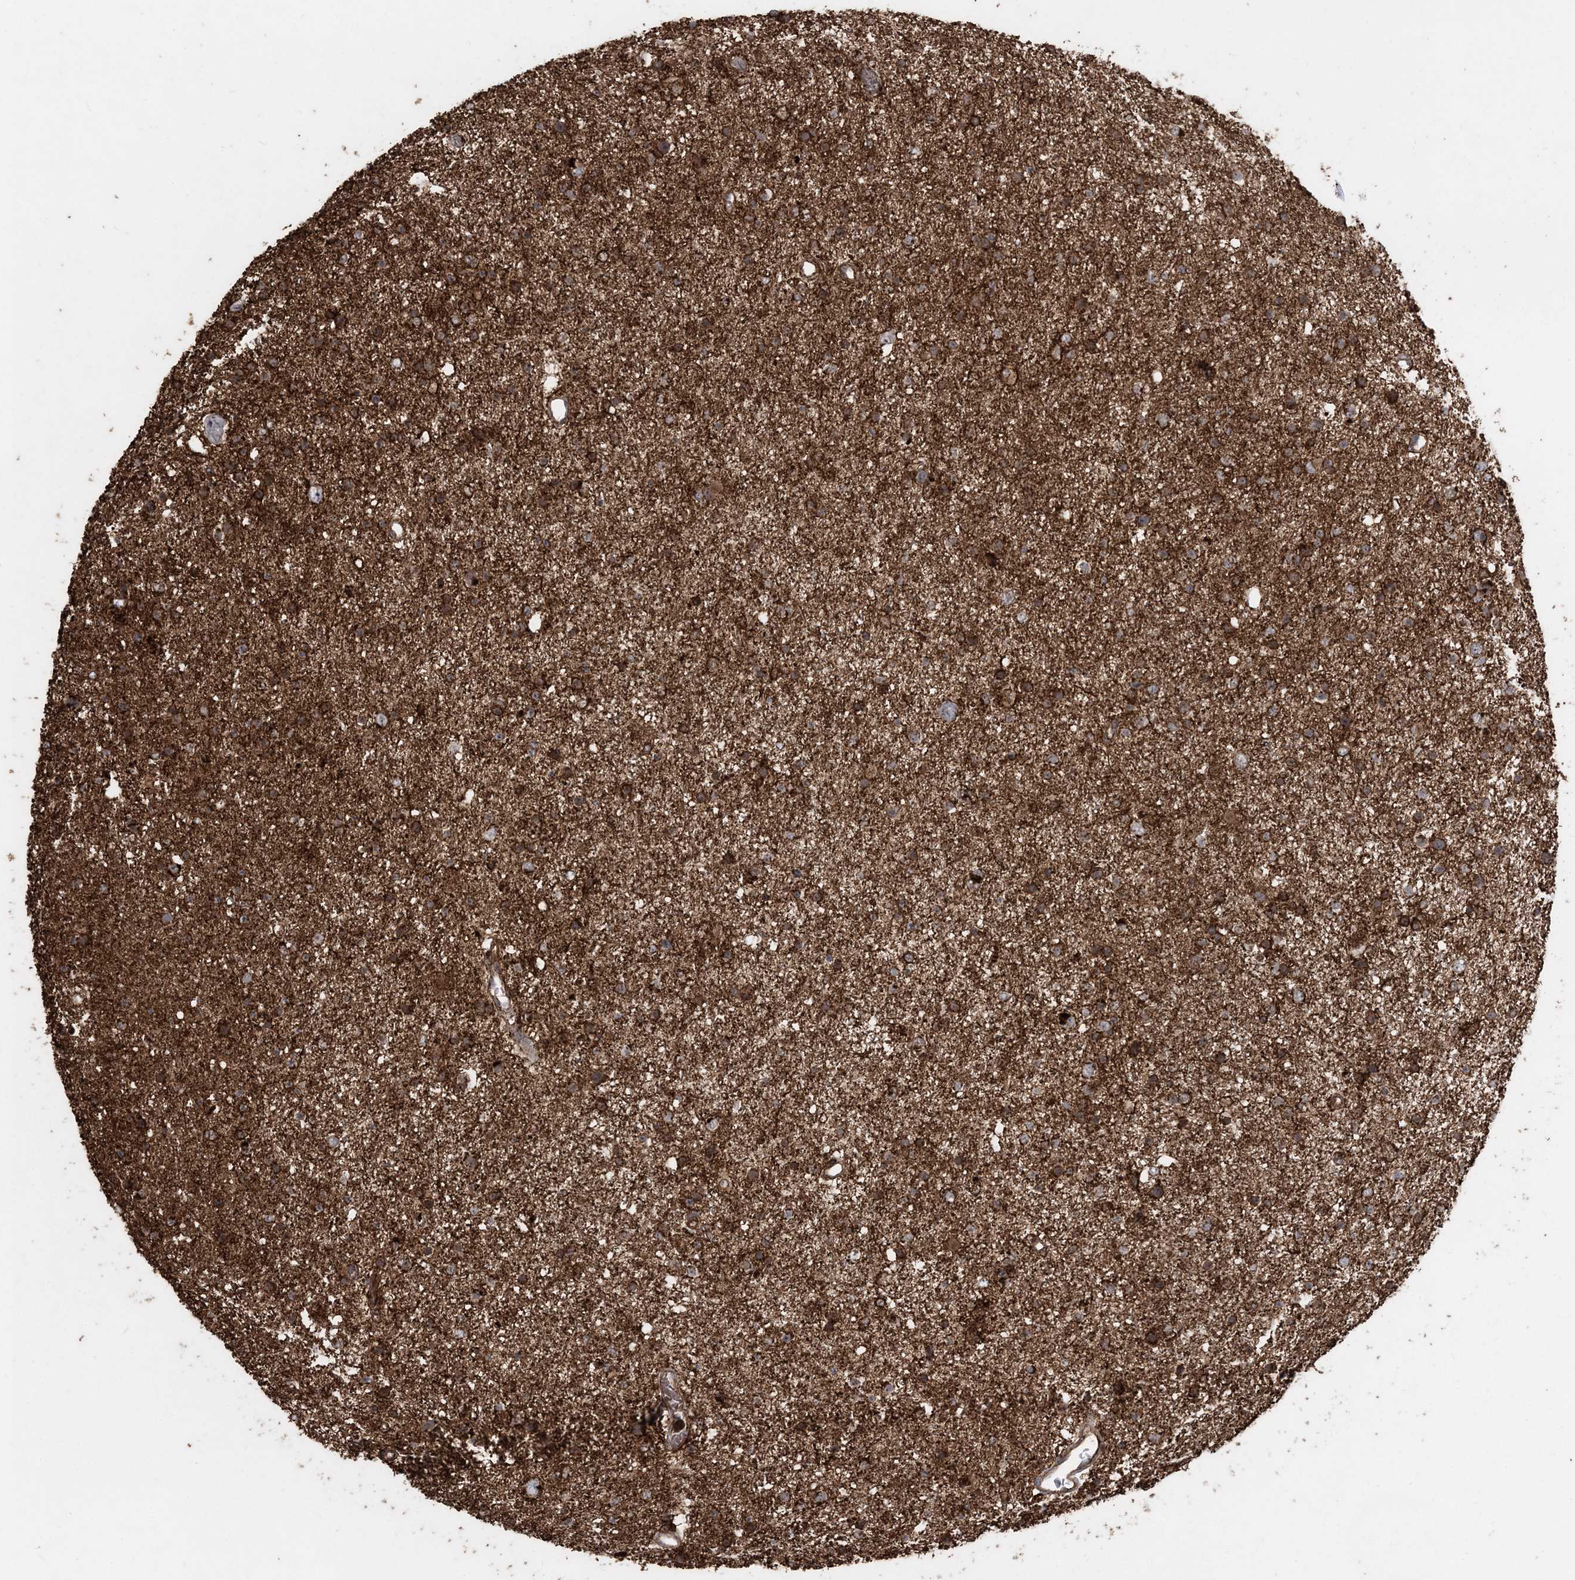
{"staining": {"intensity": "strong", "quantity": ">75%", "location": "cytoplasmic/membranous"}, "tissue": "glioma", "cell_type": "Tumor cells", "image_type": "cancer", "snomed": [{"axis": "morphology", "description": "Glioma, malignant, Low grade"}, {"axis": "topography", "description": "Brain"}], "caption": "Glioma tissue exhibits strong cytoplasmic/membranous expression in approximately >75% of tumor cells", "gene": "LRPPRC", "patient": {"sex": "female", "age": 37}}